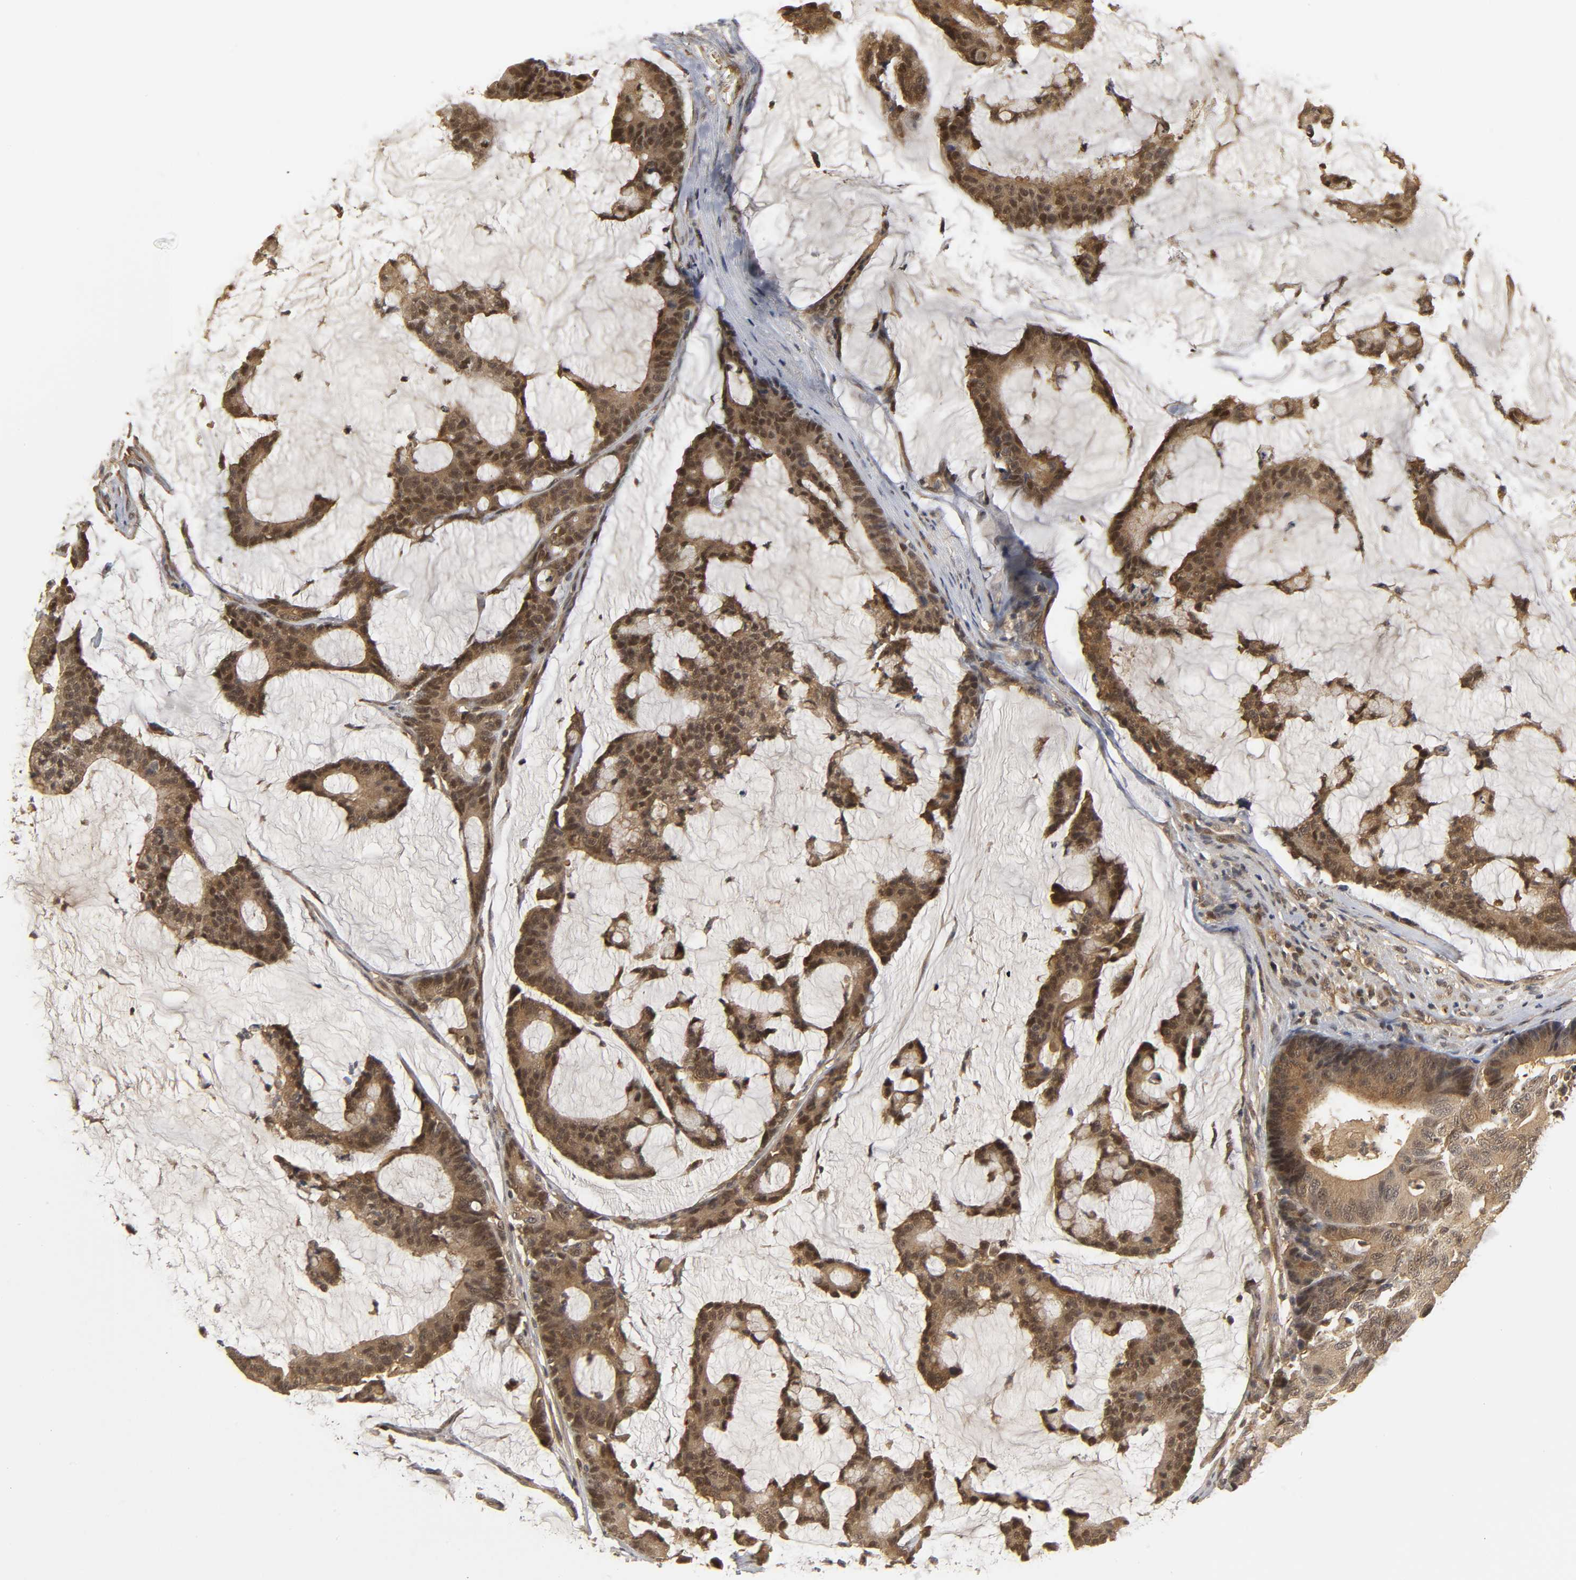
{"staining": {"intensity": "moderate", "quantity": ">75%", "location": "cytoplasmic/membranous,nuclear"}, "tissue": "colorectal cancer", "cell_type": "Tumor cells", "image_type": "cancer", "snomed": [{"axis": "morphology", "description": "Adenocarcinoma, NOS"}, {"axis": "topography", "description": "Colon"}], "caption": "Immunohistochemistry (DAB (3,3'-diaminobenzidine)) staining of human colorectal adenocarcinoma displays moderate cytoplasmic/membranous and nuclear protein positivity in approximately >75% of tumor cells. (IHC, brightfield microscopy, high magnification).", "gene": "PARK7", "patient": {"sex": "female", "age": 84}}